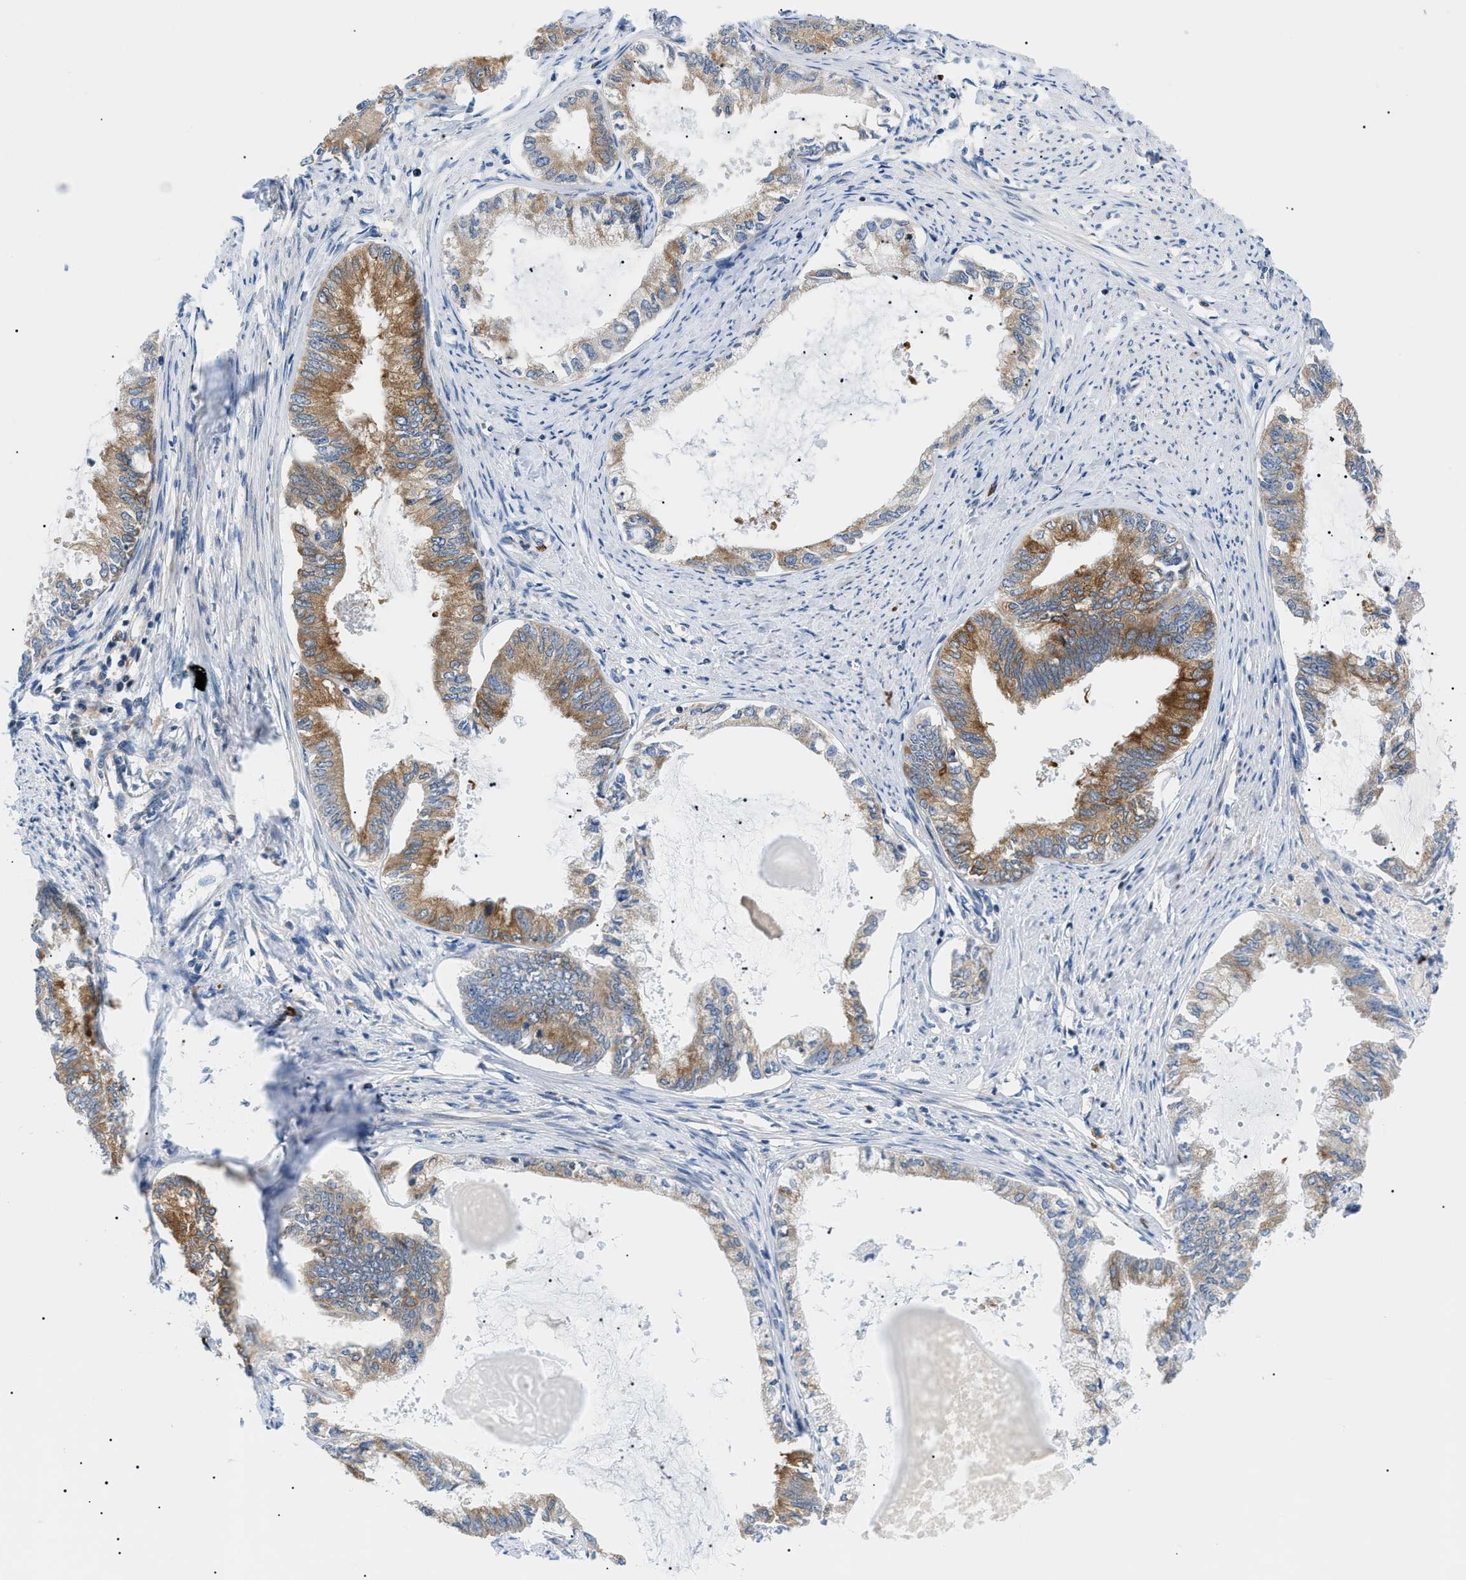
{"staining": {"intensity": "moderate", "quantity": ">75%", "location": "cytoplasmic/membranous"}, "tissue": "endometrial cancer", "cell_type": "Tumor cells", "image_type": "cancer", "snomed": [{"axis": "morphology", "description": "Adenocarcinoma, NOS"}, {"axis": "topography", "description": "Endometrium"}], "caption": "Endometrial cancer was stained to show a protein in brown. There is medium levels of moderate cytoplasmic/membranous positivity in approximately >75% of tumor cells. Immunohistochemistry stains the protein of interest in brown and the nuclei are stained blue.", "gene": "DERL1", "patient": {"sex": "female", "age": 86}}